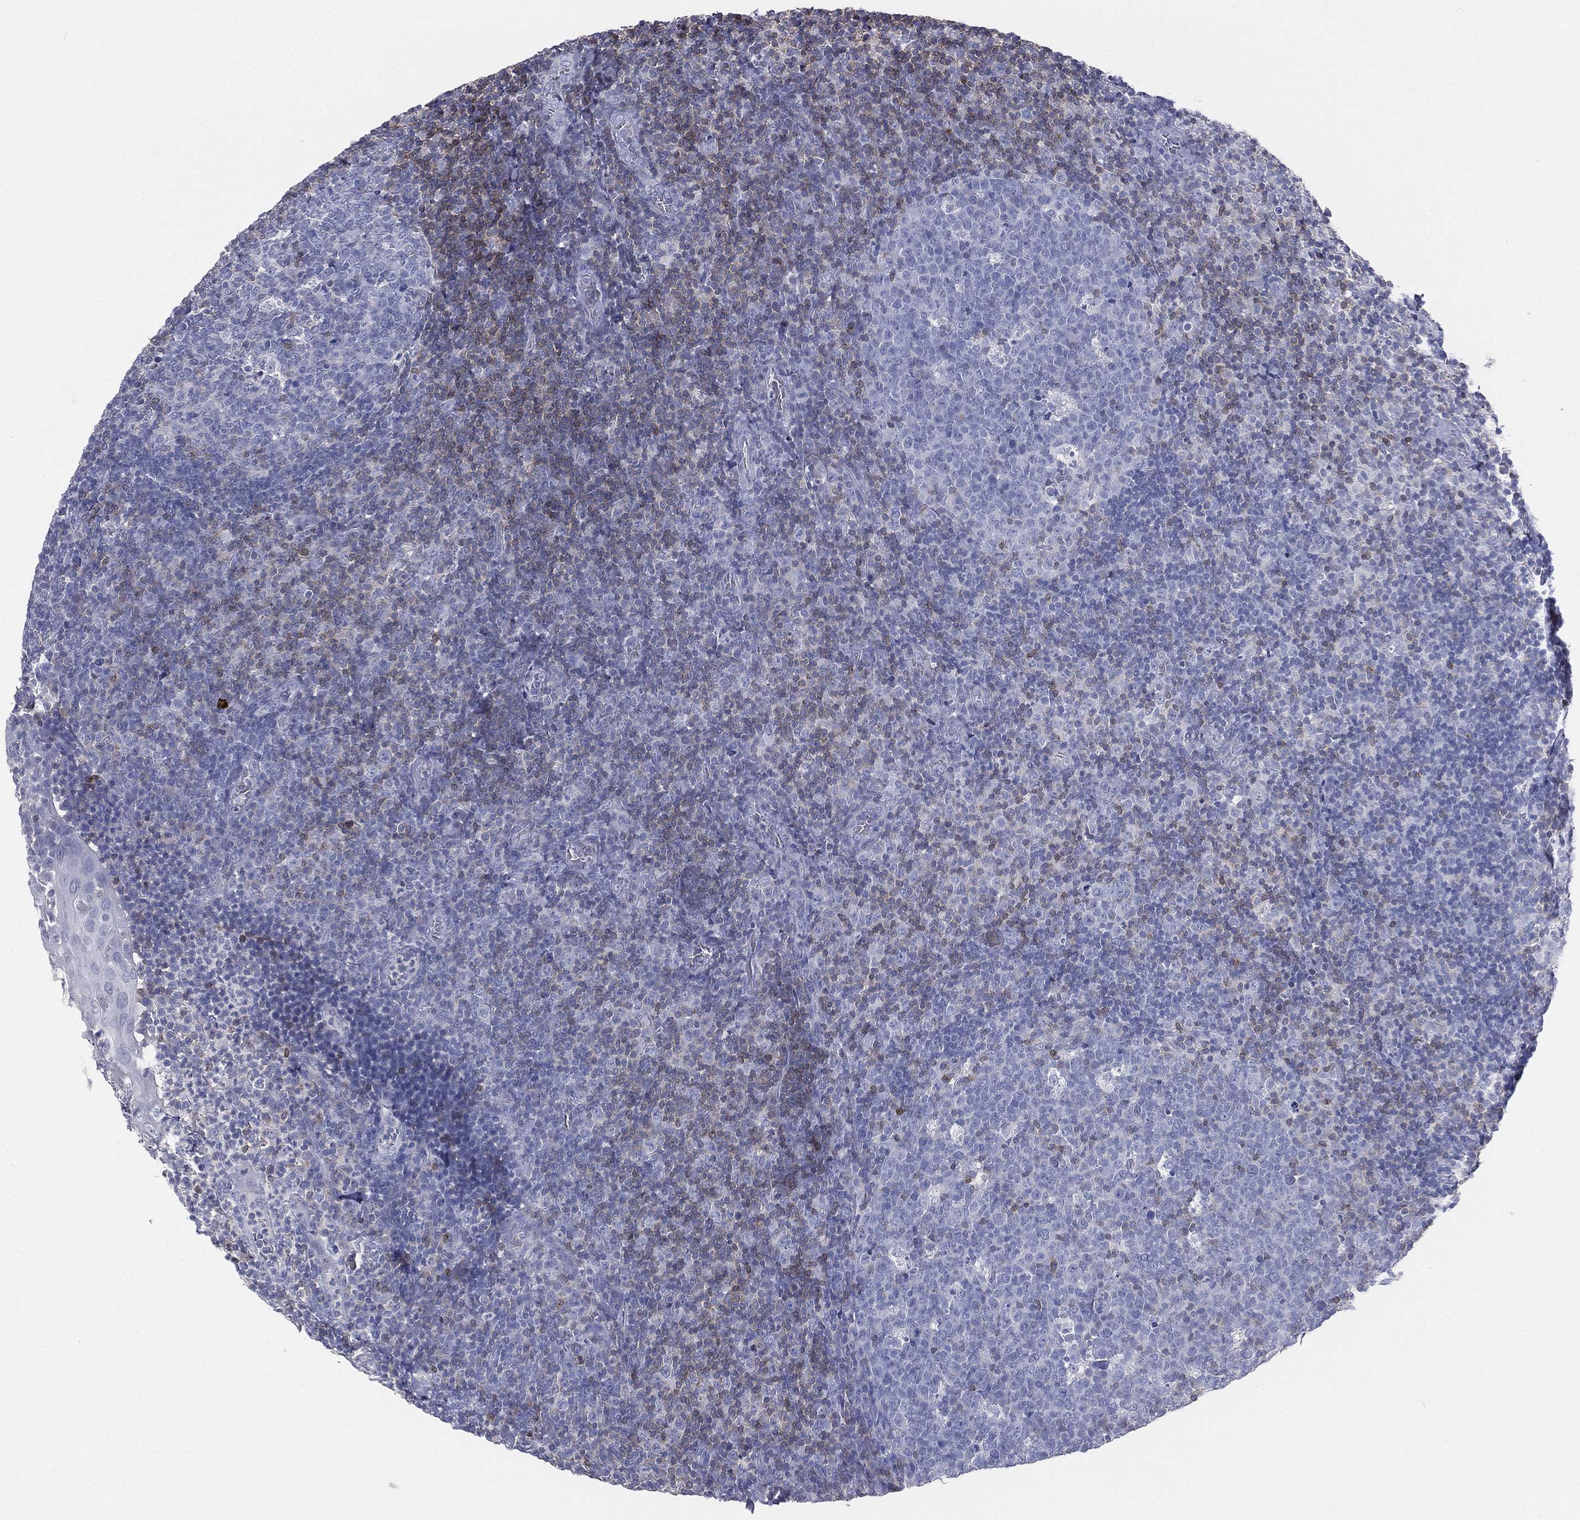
{"staining": {"intensity": "weak", "quantity": "<25%", "location": "cytoplasmic/membranous"}, "tissue": "tonsil", "cell_type": "Germinal center cells", "image_type": "normal", "snomed": [{"axis": "morphology", "description": "Normal tissue, NOS"}, {"axis": "topography", "description": "Tonsil"}], "caption": "The photomicrograph exhibits no staining of germinal center cells in unremarkable tonsil.", "gene": "CD3D", "patient": {"sex": "female", "age": 5}}